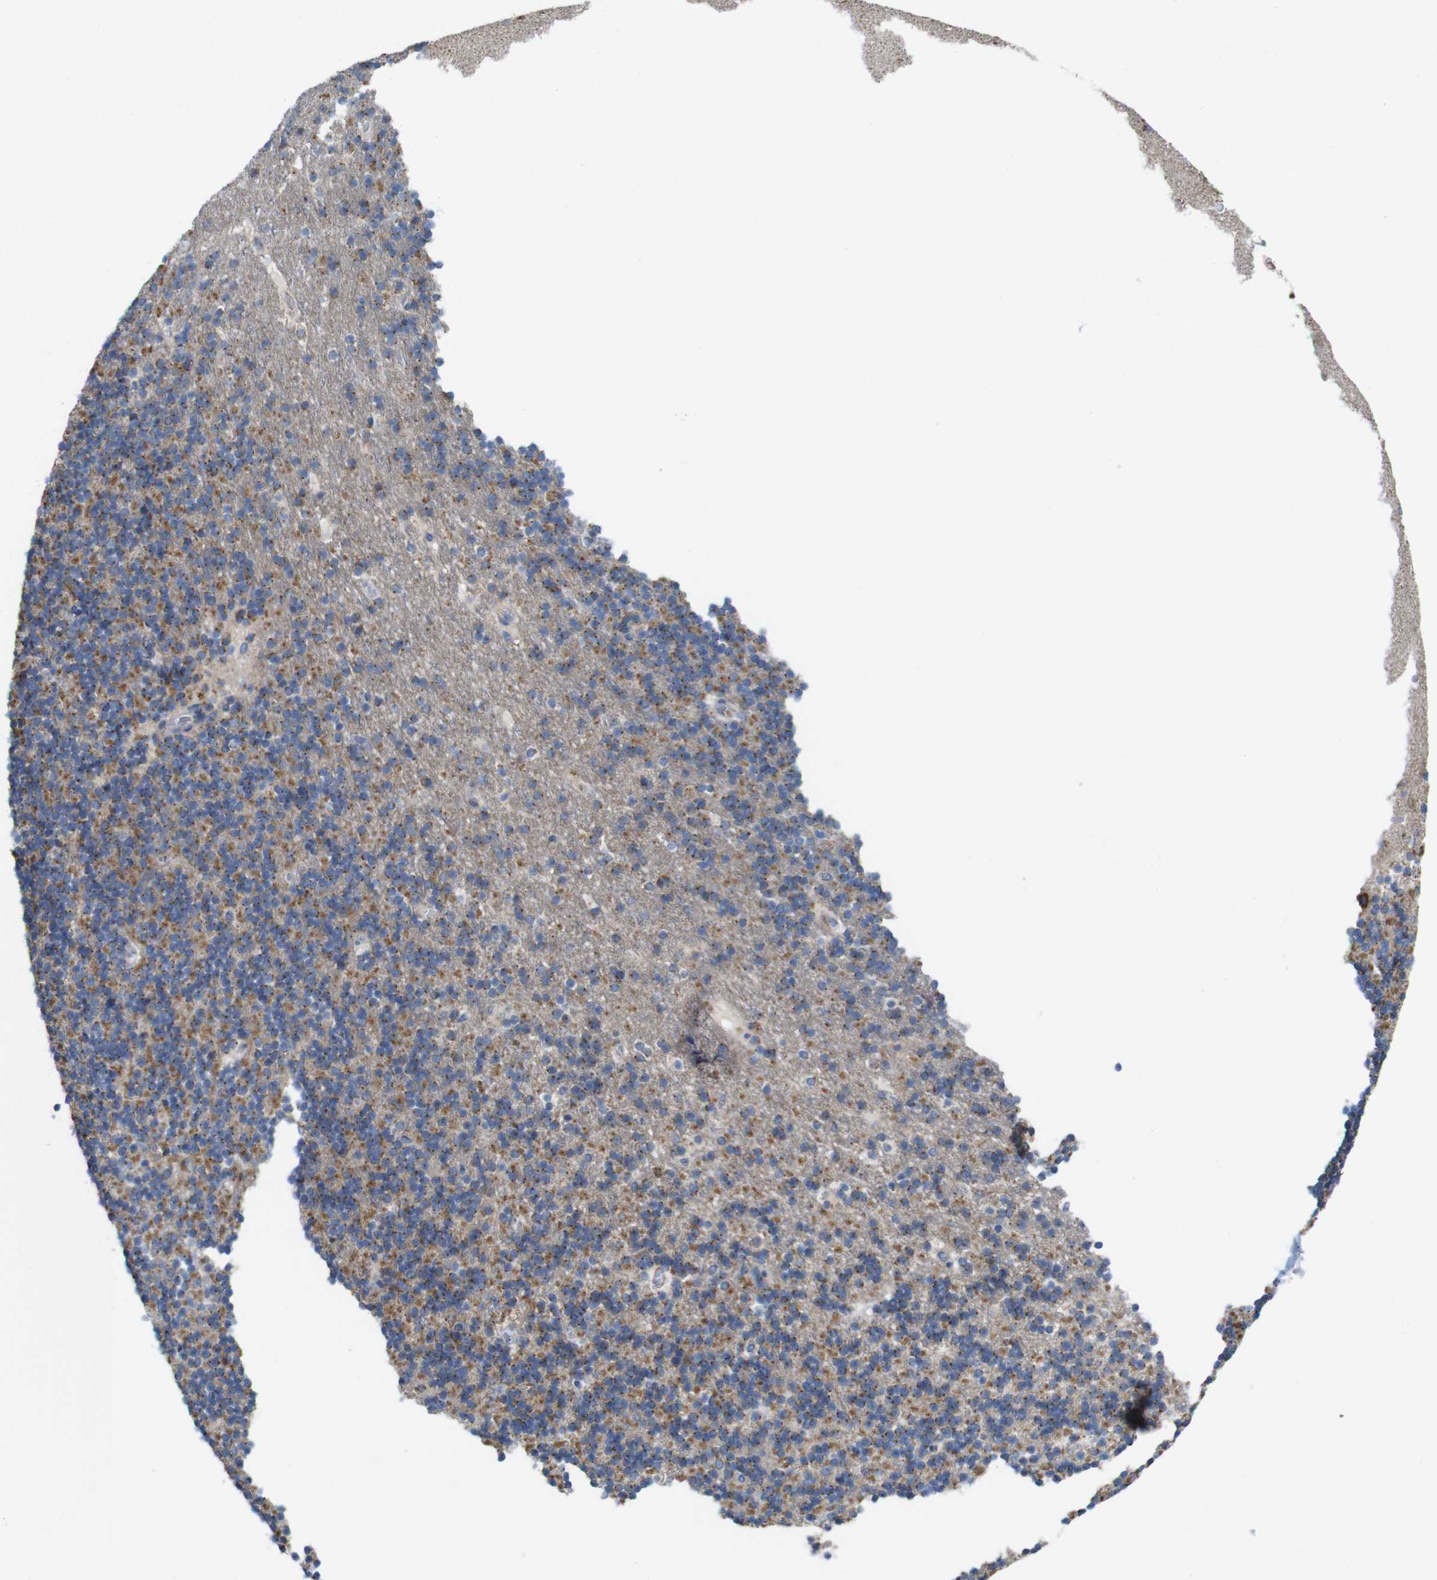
{"staining": {"intensity": "moderate", "quantity": "25%-75%", "location": "cytoplasmic/membranous"}, "tissue": "cerebellum", "cell_type": "Cells in granular layer", "image_type": "normal", "snomed": [{"axis": "morphology", "description": "Normal tissue, NOS"}, {"axis": "topography", "description": "Cerebellum"}], "caption": "This is a histology image of immunohistochemistry (IHC) staining of normal cerebellum, which shows moderate expression in the cytoplasmic/membranous of cells in granular layer.", "gene": "EFCAB14", "patient": {"sex": "male", "age": 45}}